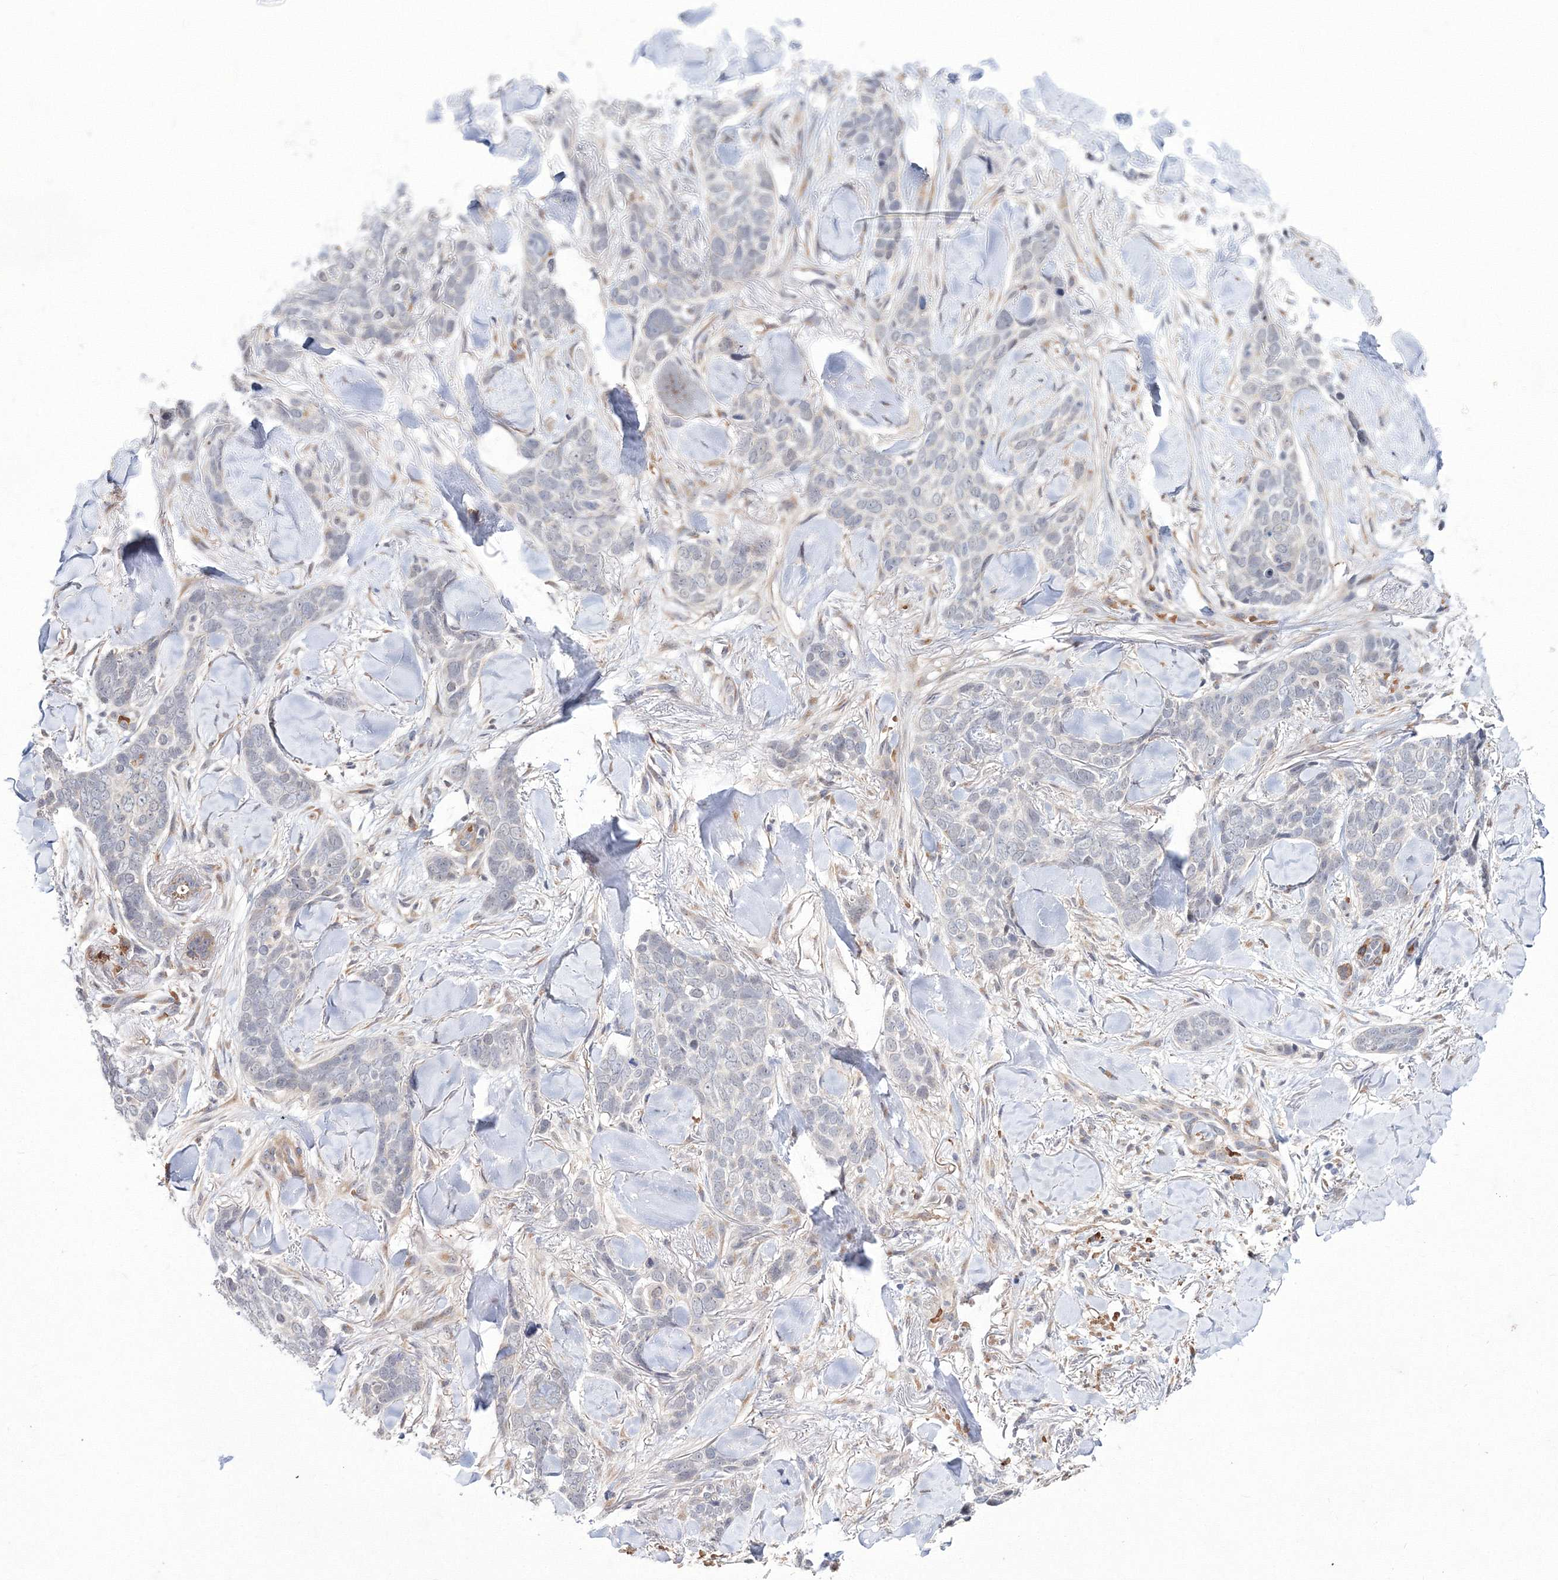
{"staining": {"intensity": "negative", "quantity": "none", "location": "none"}, "tissue": "skin cancer", "cell_type": "Tumor cells", "image_type": "cancer", "snomed": [{"axis": "morphology", "description": "Basal cell carcinoma"}, {"axis": "topography", "description": "Skin"}], "caption": "Histopathology image shows no protein staining in tumor cells of basal cell carcinoma (skin) tissue.", "gene": "C11orf52", "patient": {"sex": "female", "age": 82}}